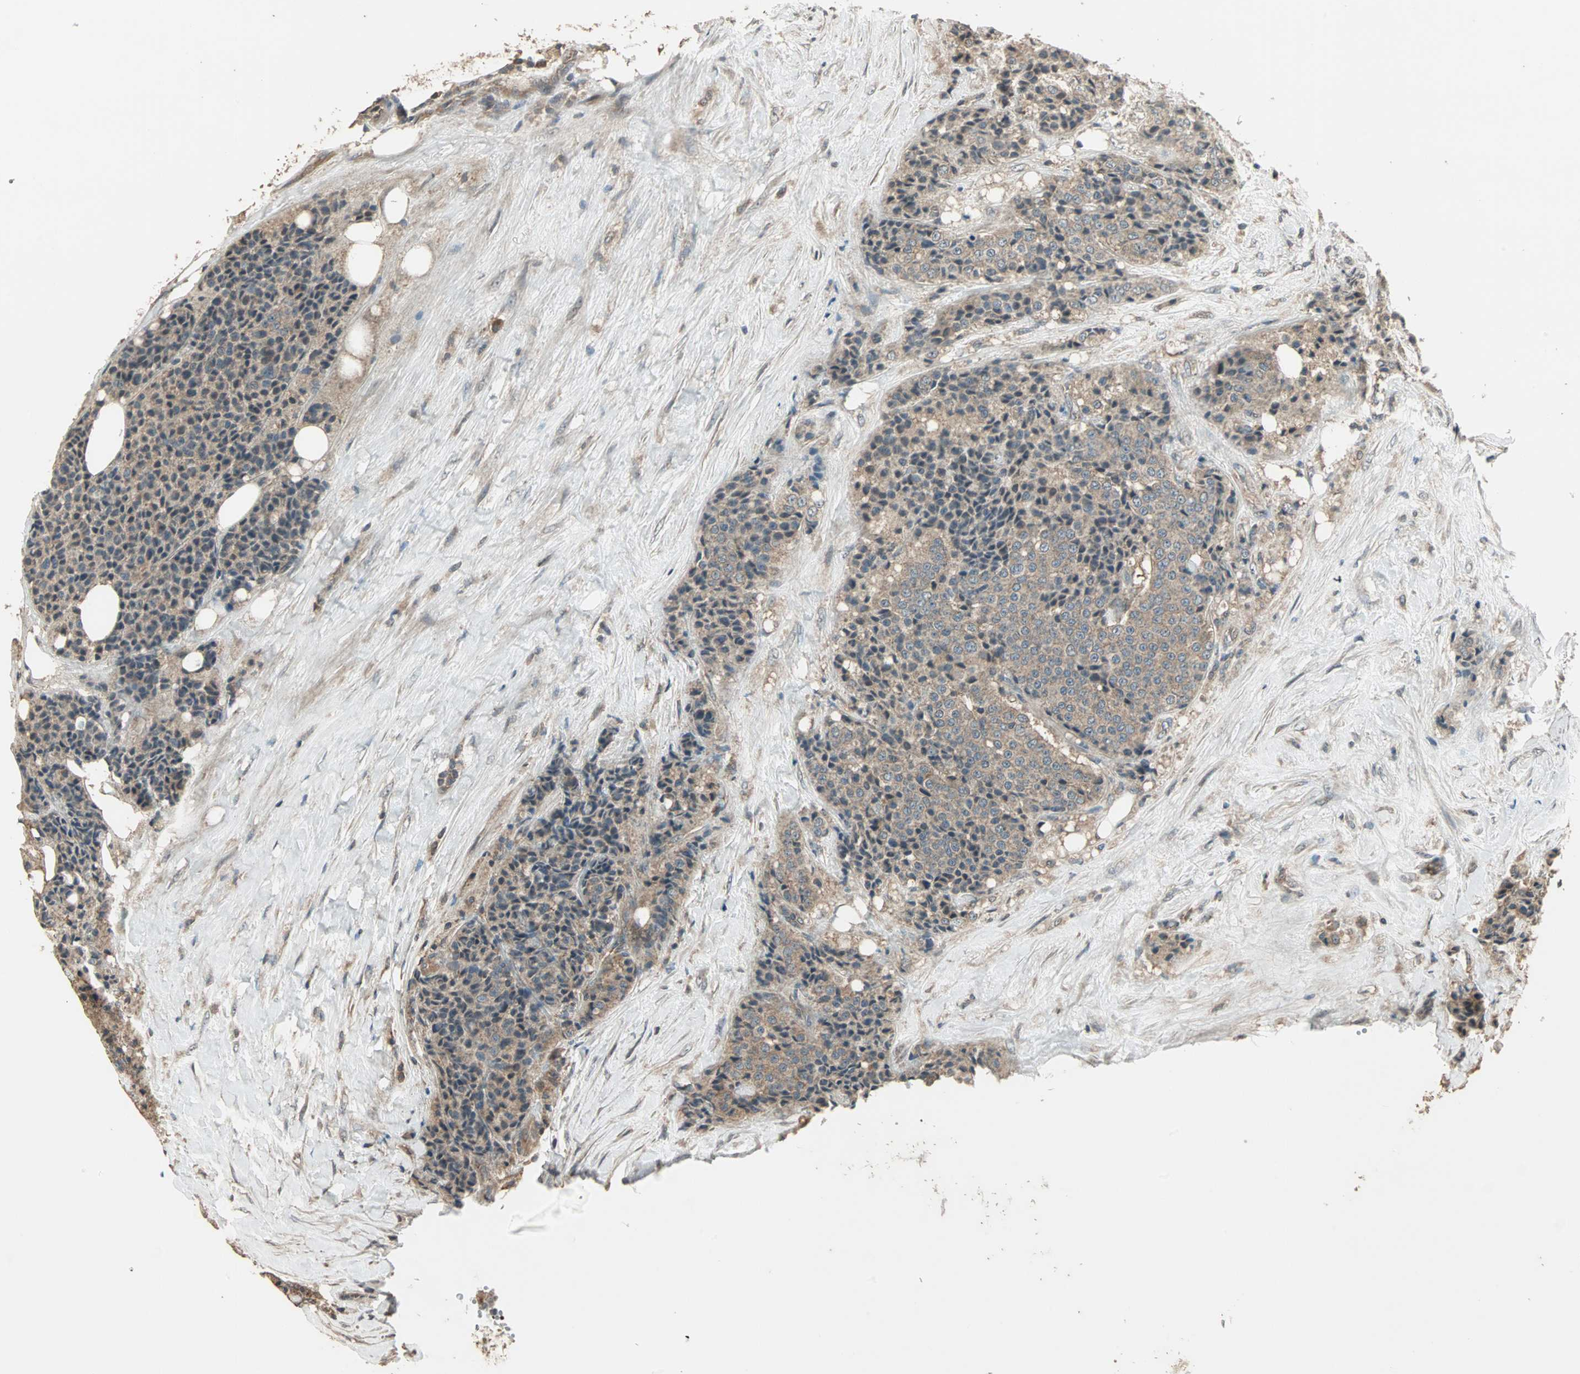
{"staining": {"intensity": "moderate", "quantity": ">75%", "location": "cytoplasmic/membranous"}, "tissue": "carcinoid", "cell_type": "Tumor cells", "image_type": "cancer", "snomed": [{"axis": "morphology", "description": "Carcinoid, malignant, NOS"}, {"axis": "topography", "description": "Colon"}], "caption": "Moderate cytoplasmic/membranous staining is identified in approximately >75% of tumor cells in carcinoid (malignant).", "gene": "UBAC1", "patient": {"sex": "female", "age": 61}}